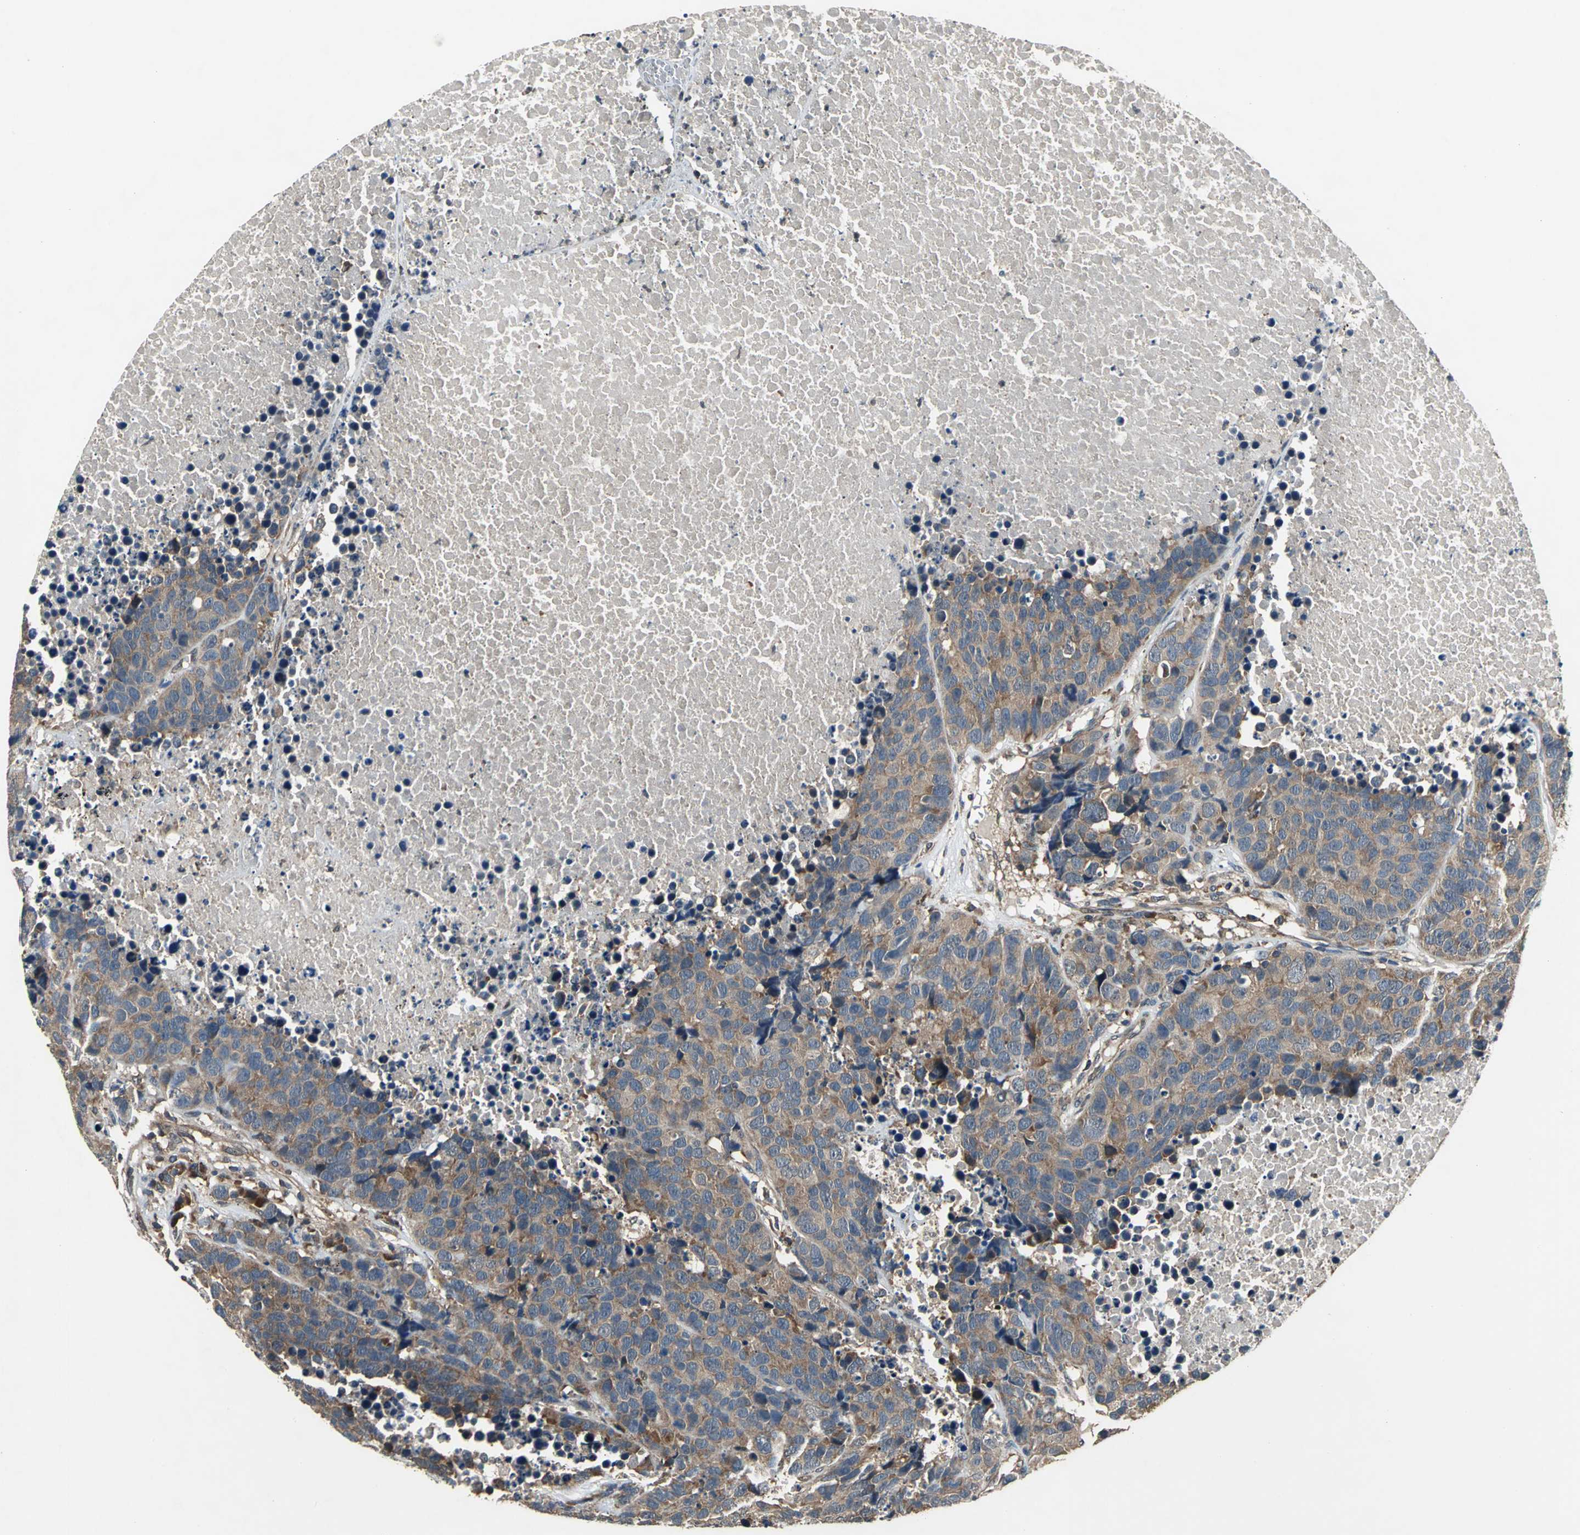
{"staining": {"intensity": "moderate", "quantity": ">75%", "location": "cytoplasmic/membranous"}, "tissue": "carcinoid", "cell_type": "Tumor cells", "image_type": "cancer", "snomed": [{"axis": "morphology", "description": "Carcinoid, malignant, NOS"}, {"axis": "topography", "description": "Lung"}], "caption": "High-power microscopy captured an immunohistochemistry micrograph of malignant carcinoid, revealing moderate cytoplasmic/membranous positivity in approximately >75% of tumor cells.", "gene": "EIF2B2", "patient": {"sex": "male", "age": 60}}